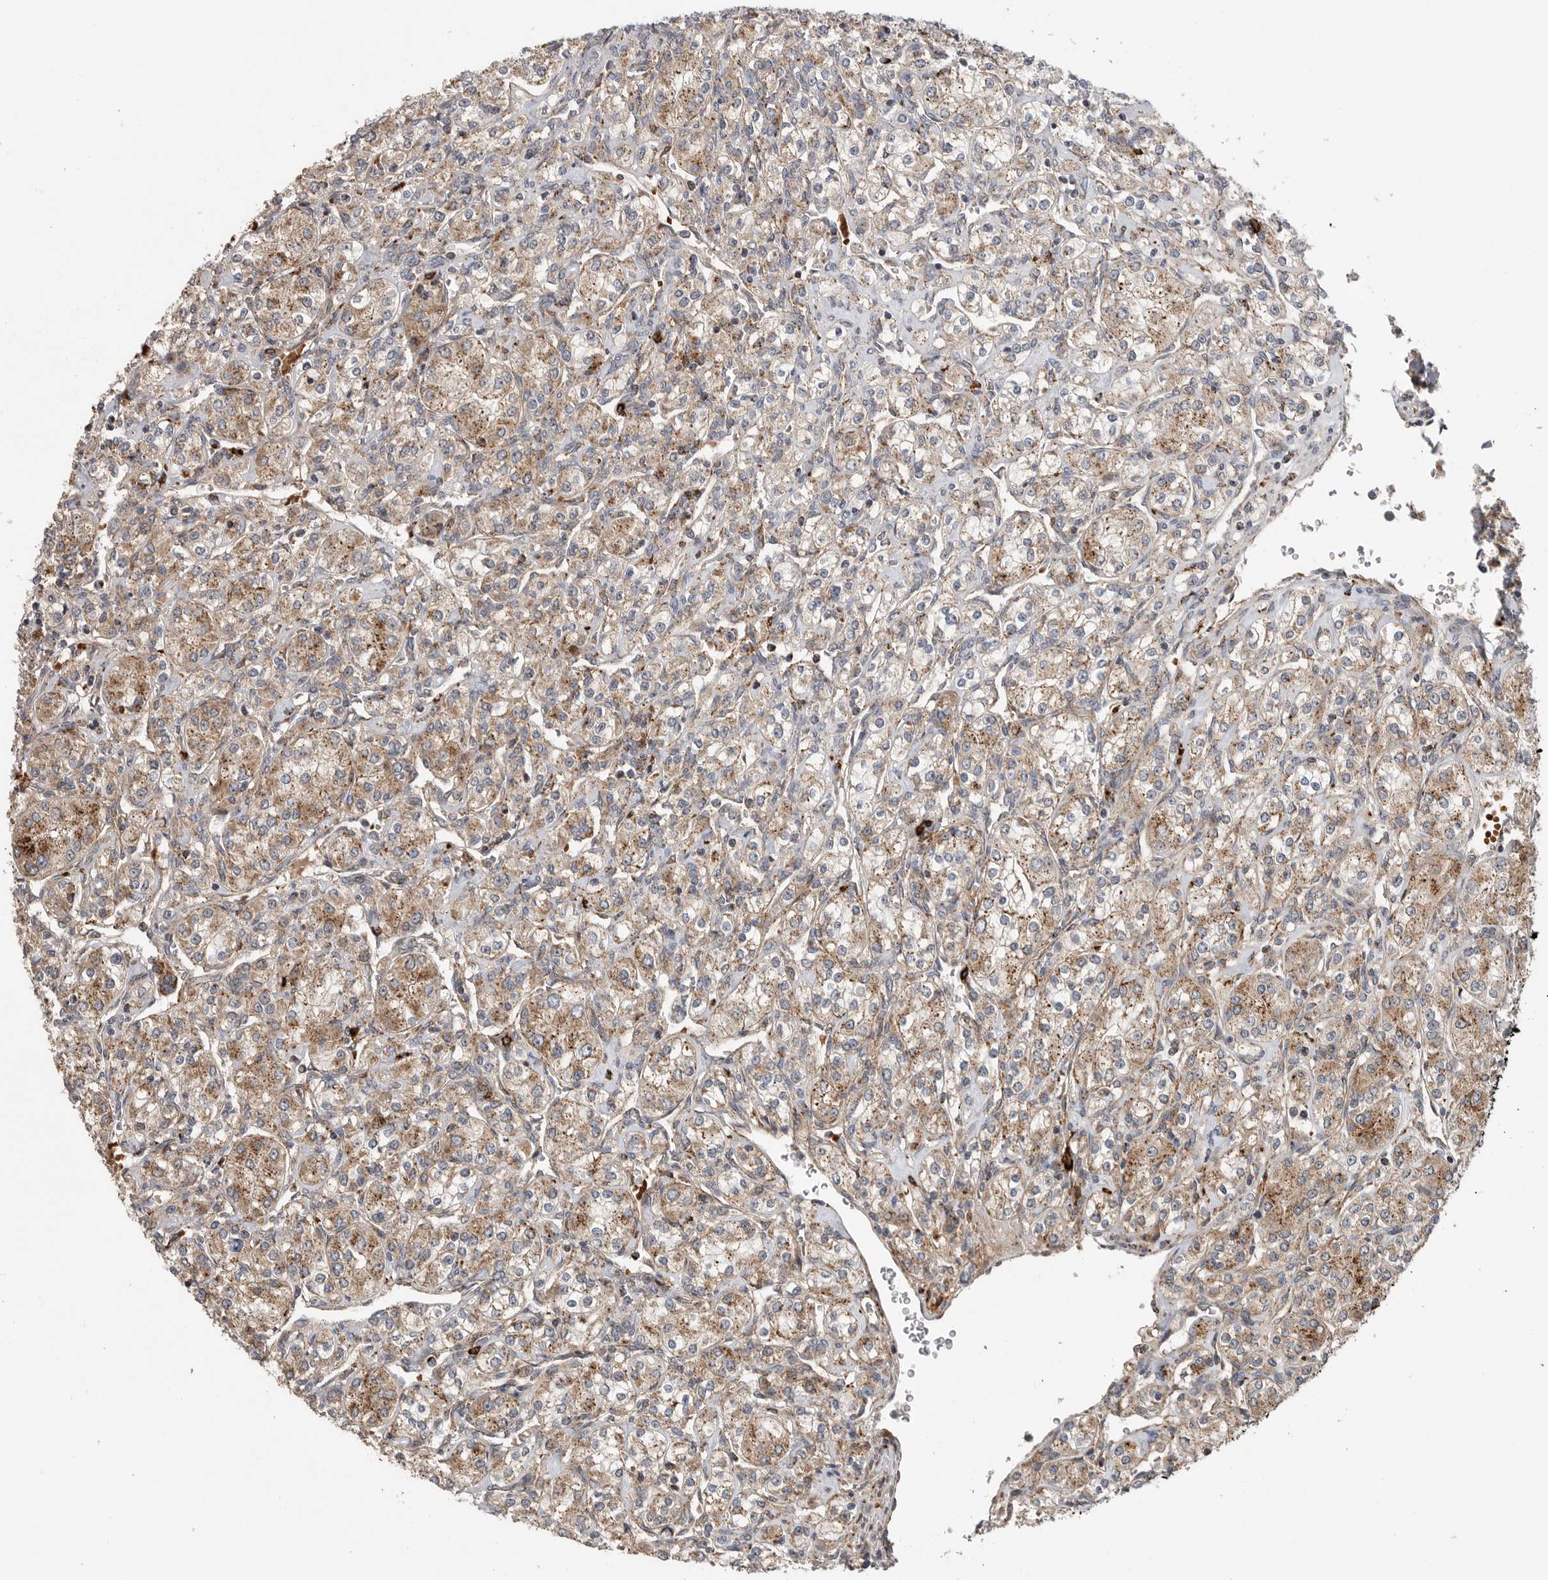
{"staining": {"intensity": "moderate", "quantity": ">75%", "location": "cytoplasmic/membranous"}, "tissue": "renal cancer", "cell_type": "Tumor cells", "image_type": "cancer", "snomed": [{"axis": "morphology", "description": "Adenocarcinoma, NOS"}, {"axis": "topography", "description": "Kidney"}], "caption": "A medium amount of moderate cytoplasmic/membranous staining is appreciated in approximately >75% of tumor cells in renal cancer (adenocarcinoma) tissue.", "gene": "GALNS", "patient": {"sex": "male", "age": 77}}